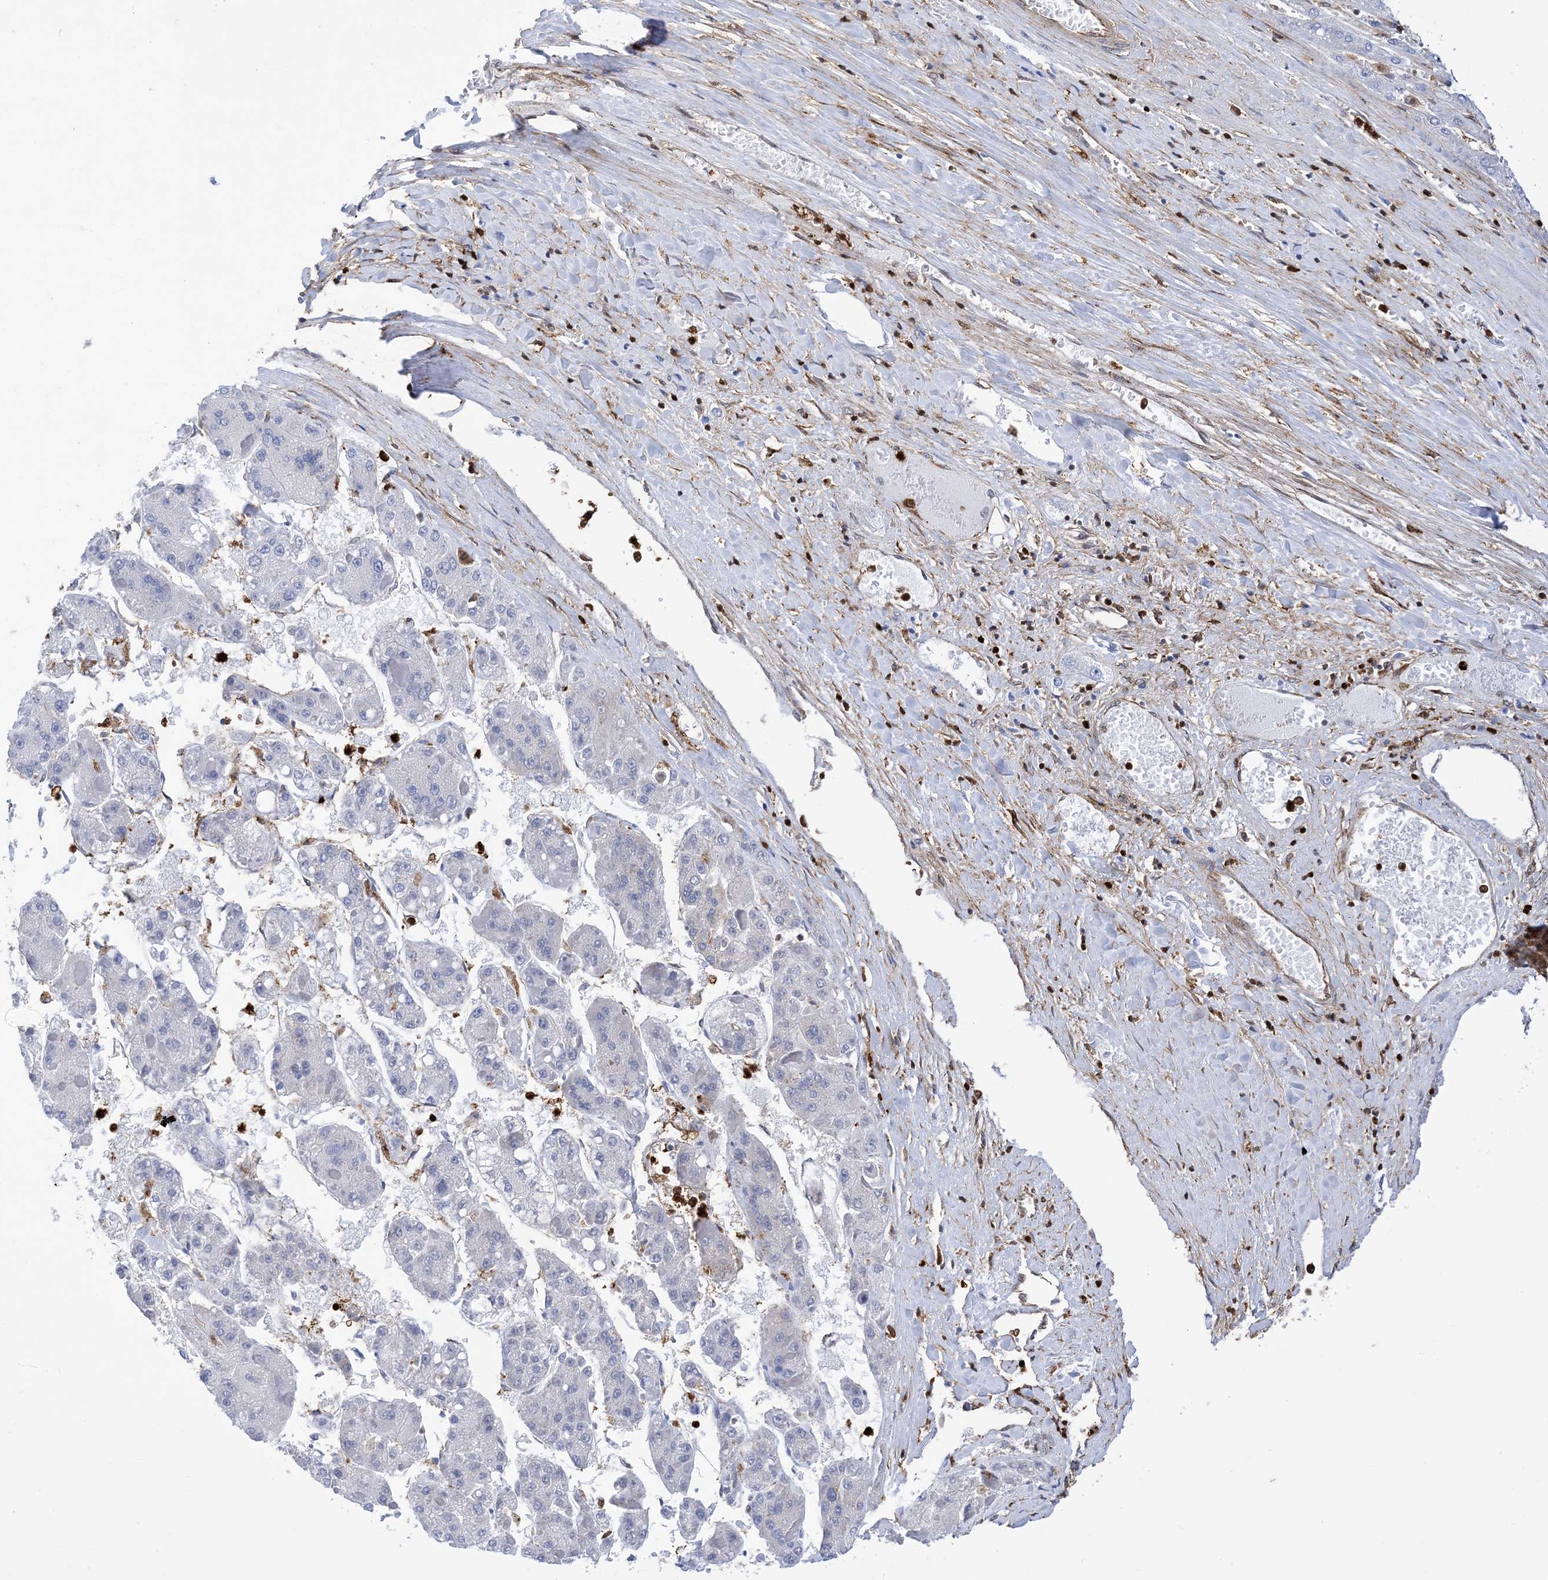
{"staining": {"intensity": "negative", "quantity": "none", "location": "none"}, "tissue": "liver cancer", "cell_type": "Tumor cells", "image_type": "cancer", "snomed": [{"axis": "morphology", "description": "Carcinoma, Hepatocellular, NOS"}, {"axis": "topography", "description": "Liver"}], "caption": "DAB immunohistochemical staining of liver cancer reveals no significant positivity in tumor cells.", "gene": "ANXA1", "patient": {"sex": "female", "age": 73}}